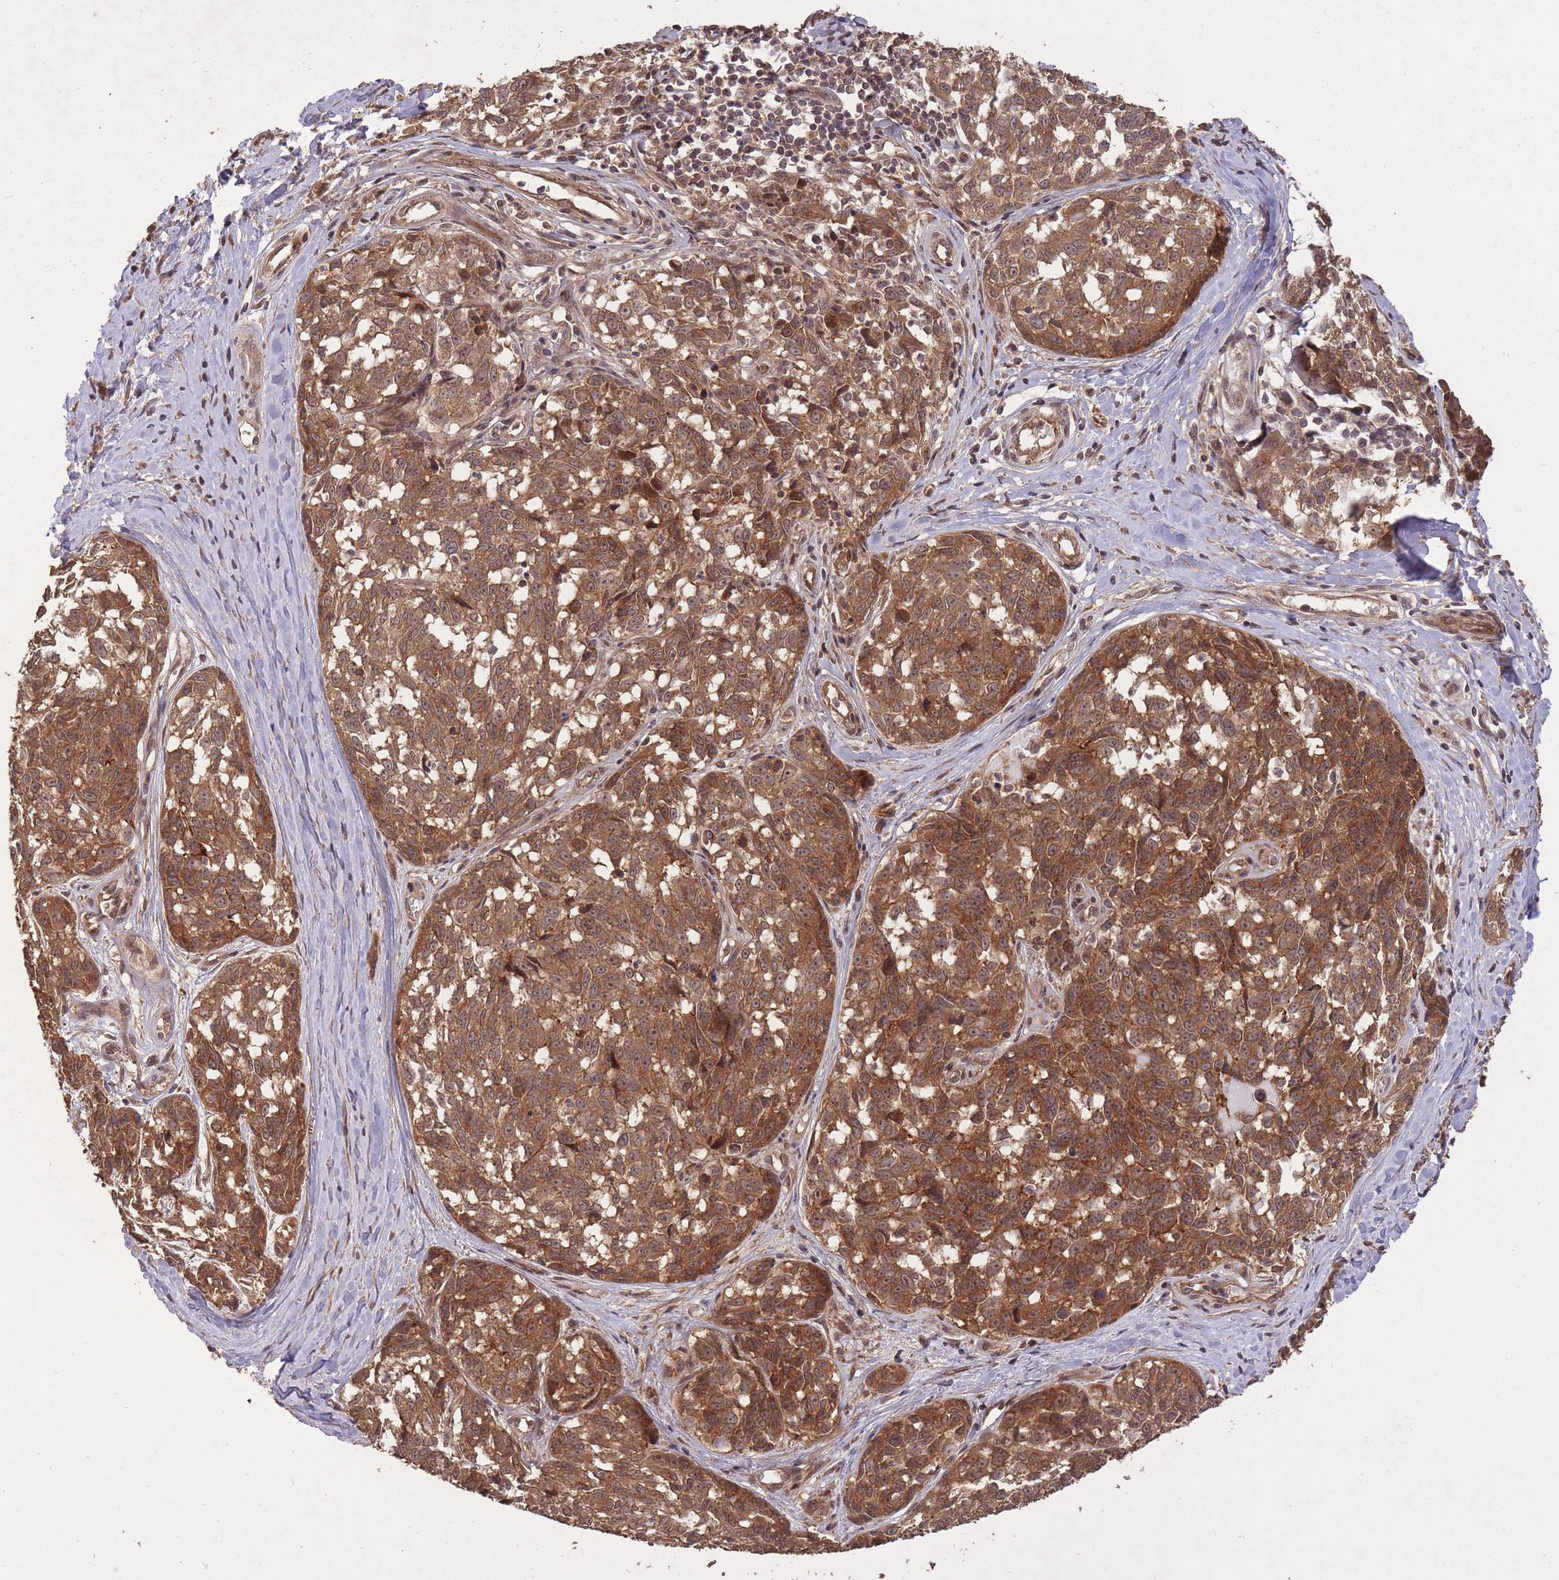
{"staining": {"intensity": "strong", "quantity": ">75%", "location": "cytoplasmic/membranous,nuclear"}, "tissue": "melanoma", "cell_type": "Tumor cells", "image_type": "cancer", "snomed": [{"axis": "morphology", "description": "Normal tissue, NOS"}, {"axis": "morphology", "description": "Malignant melanoma, NOS"}, {"axis": "topography", "description": "Skin"}], "caption": "The histopathology image demonstrates staining of melanoma, revealing strong cytoplasmic/membranous and nuclear protein positivity (brown color) within tumor cells. (DAB = brown stain, brightfield microscopy at high magnification).", "gene": "ERBB3", "patient": {"sex": "female", "age": 64}}